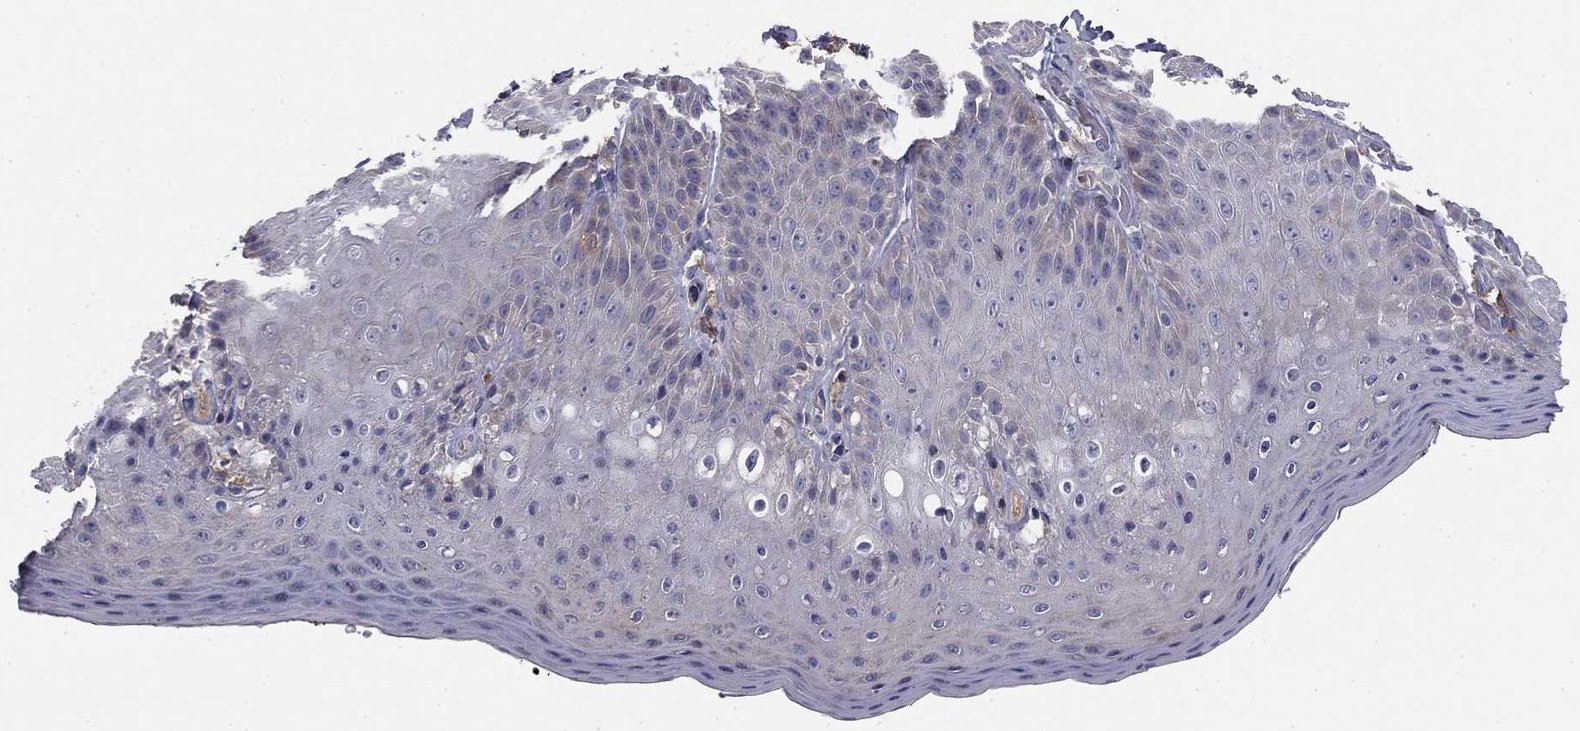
{"staining": {"intensity": "negative", "quantity": "none", "location": "none"}, "tissue": "skin", "cell_type": "Epidermal cells", "image_type": "normal", "snomed": [{"axis": "morphology", "description": "Normal tissue, NOS"}, {"axis": "topography", "description": "Anal"}], "caption": "DAB immunohistochemical staining of benign skin demonstrates no significant expression in epidermal cells. The staining was performed using DAB to visualize the protein expression in brown, while the nuclei were stained in blue with hematoxylin (Magnification: 20x).", "gene": "PLCB2", "patient": {"sex": "male", "age": 53}}